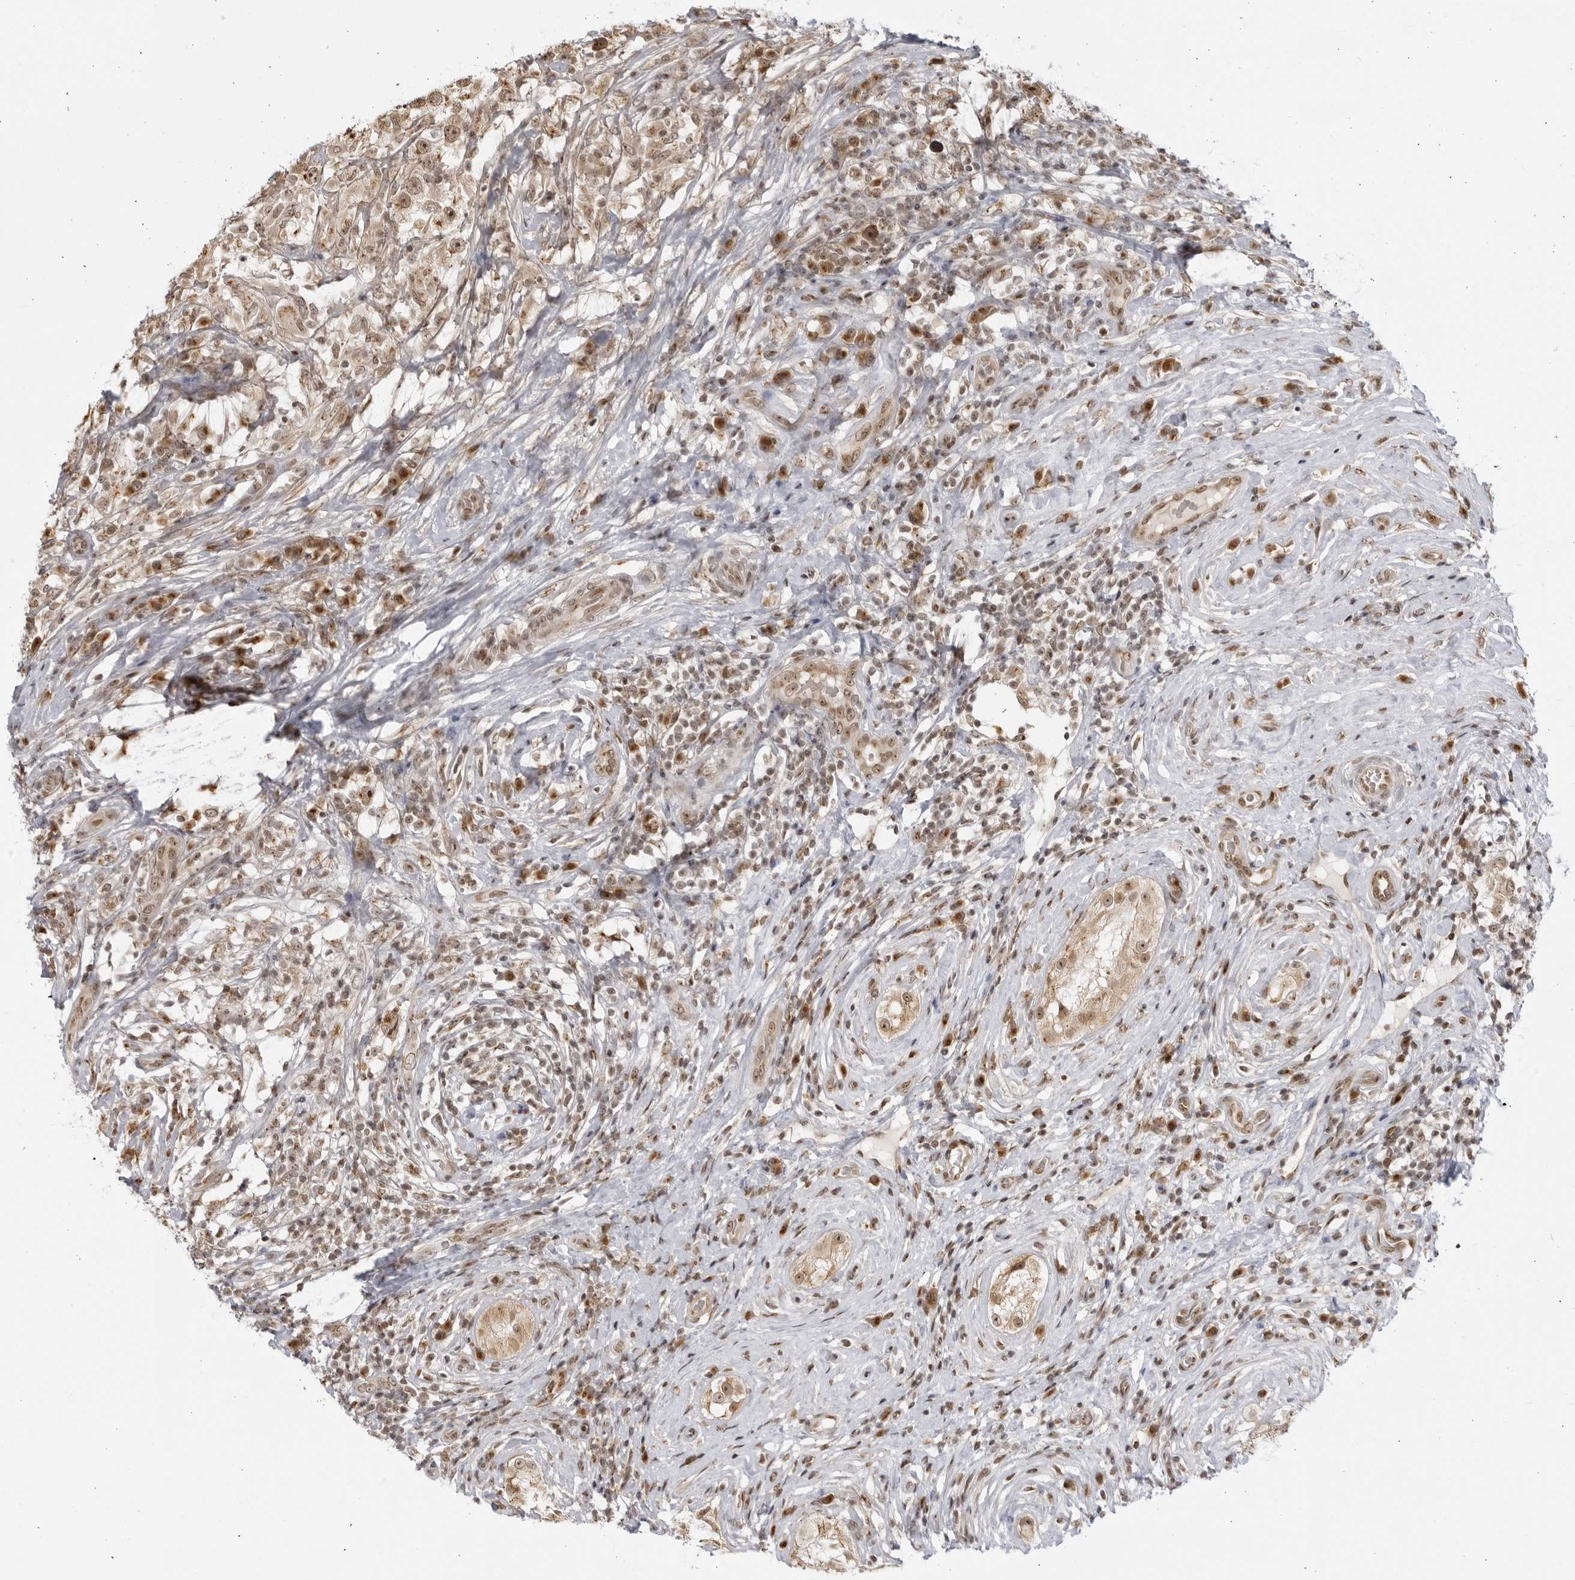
{"staining": {"intensity": "weak", "quantity": ">75%", "location": "nuclear"}, "tissue": "testis cancer", "cell_type": "Tumor cells", "image_type": "cancer", "snomed": [{"axis": "morphology", "description": "Seminoma, NOS"}, {"axis": "topography", "description": "Testis"}], "caption": "Human testis cancer (seminoma) stained for a protein (brown) exhibits weak nuclear positive expression in approximately >75% of tumor cells.", "gene": "RASGEF1C", "patient": {"sex": "male", "age": 49}}